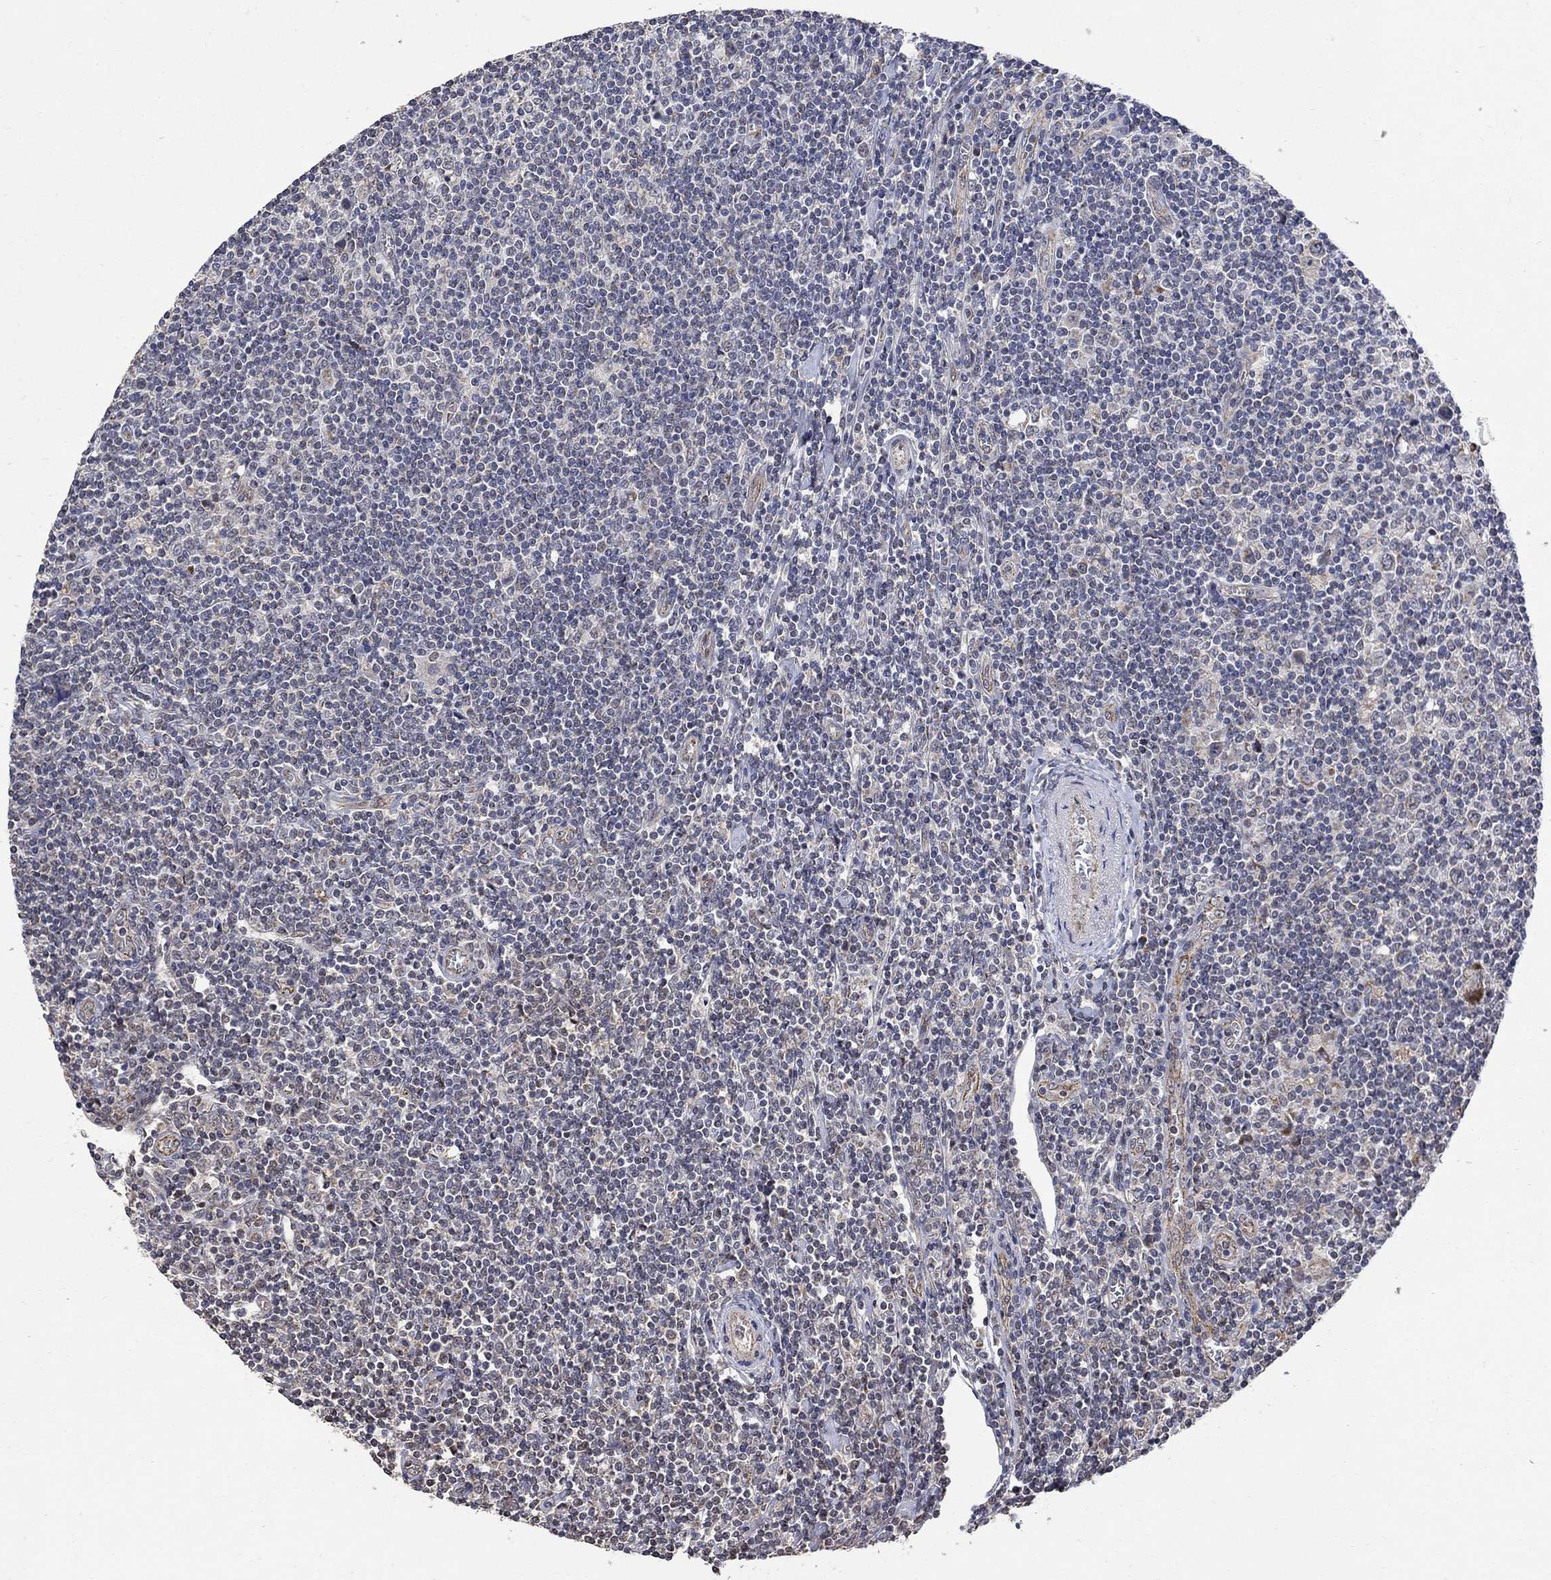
{"staining": {"intensity": "negative", "quantity": "none", "location": "none"}, "tissue": "lymphoma", "cell_type": "Tumor cells", "image_type": "cancer", "snomed": [{"axis": "morphology", "description": "Hodgkin's disease, NOS"}, {"axis": "topography", "description": "Lymph node"}], "caption": "Immunohistochemistry of human Hodgkin's disease displays no expression in tumor cells.", "gene": "ANKRA2", "patient": {"sex": "male", "age": 40}}